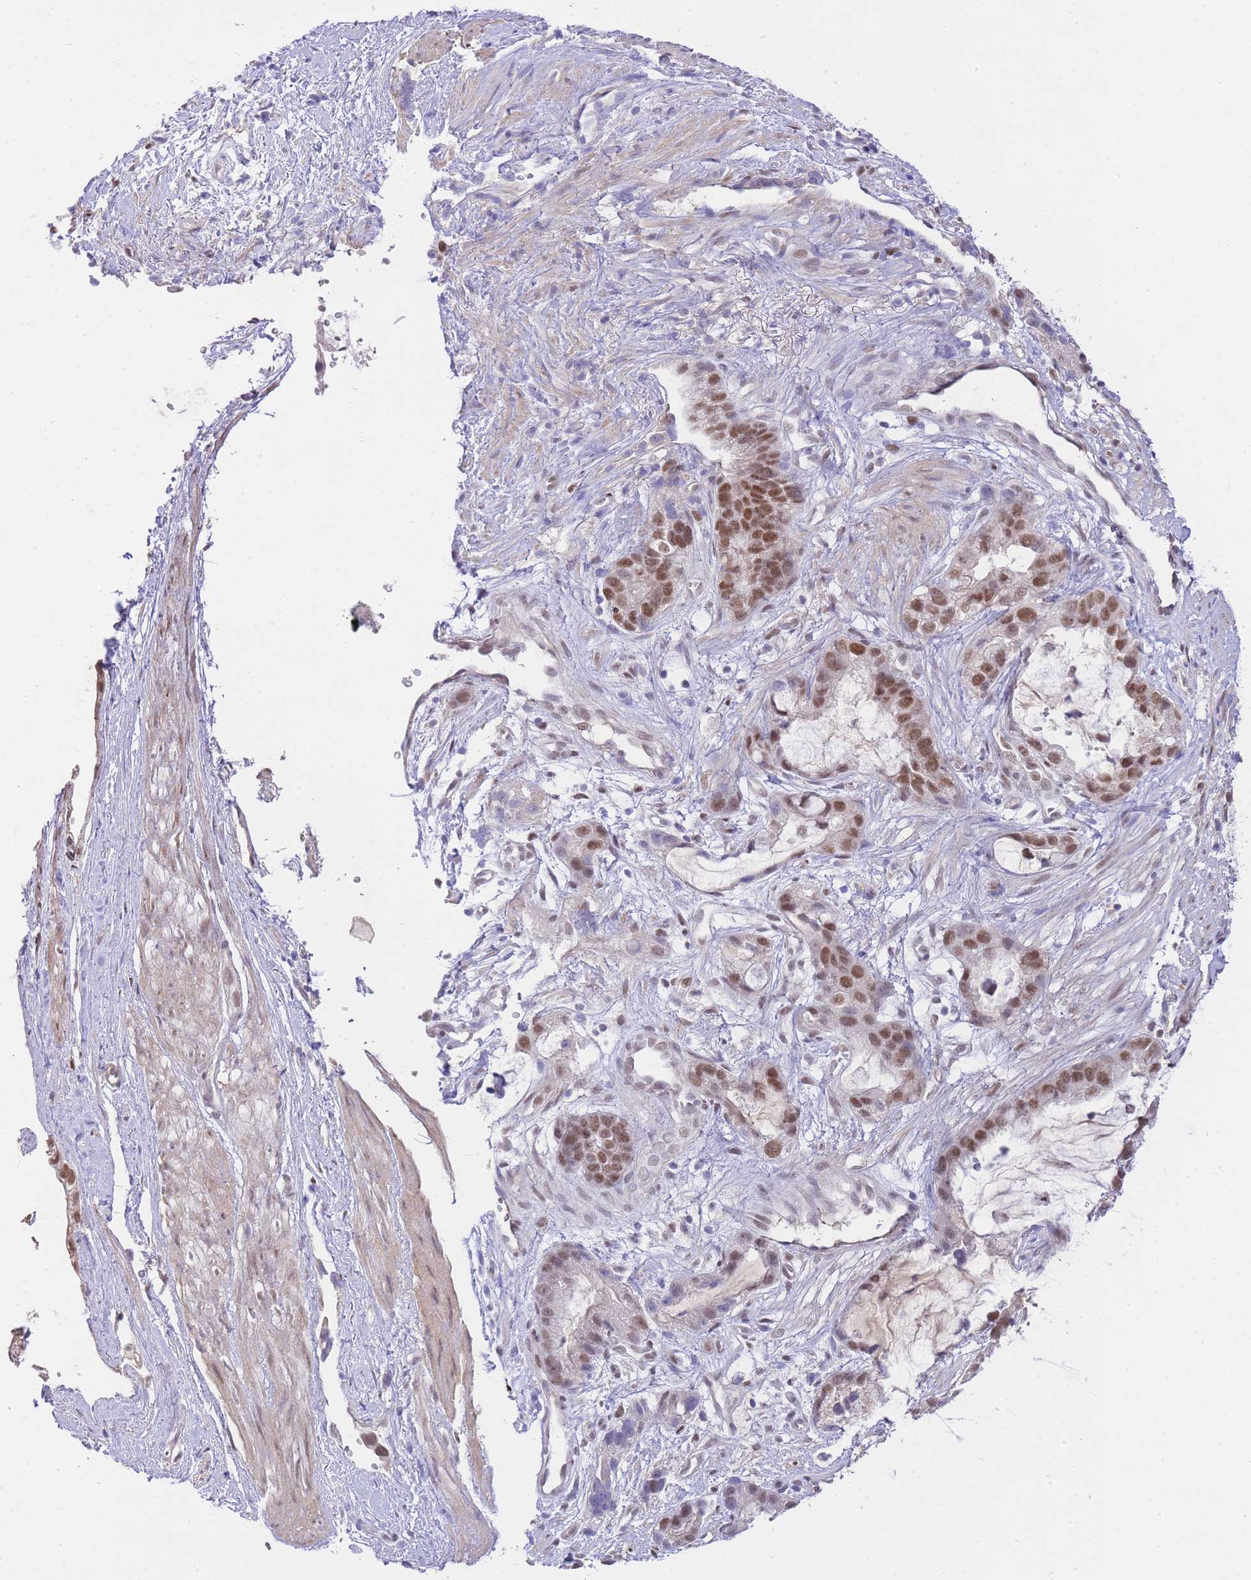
{"staining": {"intensity": "moderate", "quantity": ">75%", "location": "nuclear"}, "tissue": "stomach cancer", "cell_type": "Tumor cells", "image_type": "cancer", "snomed": [{"axis": "morphology", "description": "Adenocarcinoma, NOS"}, {"axis": "topography", "description": "Stomach"}], "caption": "High-magnification brightfield microscopy of adenocarcinoma (stomach) stained with DAB (brown) and counterstained with hematoxylin (blue). tumor cells exhibit moderate nuclear expression is present in approximately>75% of cells. (DAB (3,3'-diaminobenzidine) IHC with brightfield microscopy, high magnification).", "gene": "UBXN7", "patient": {"sex": "male", "age": 55}}